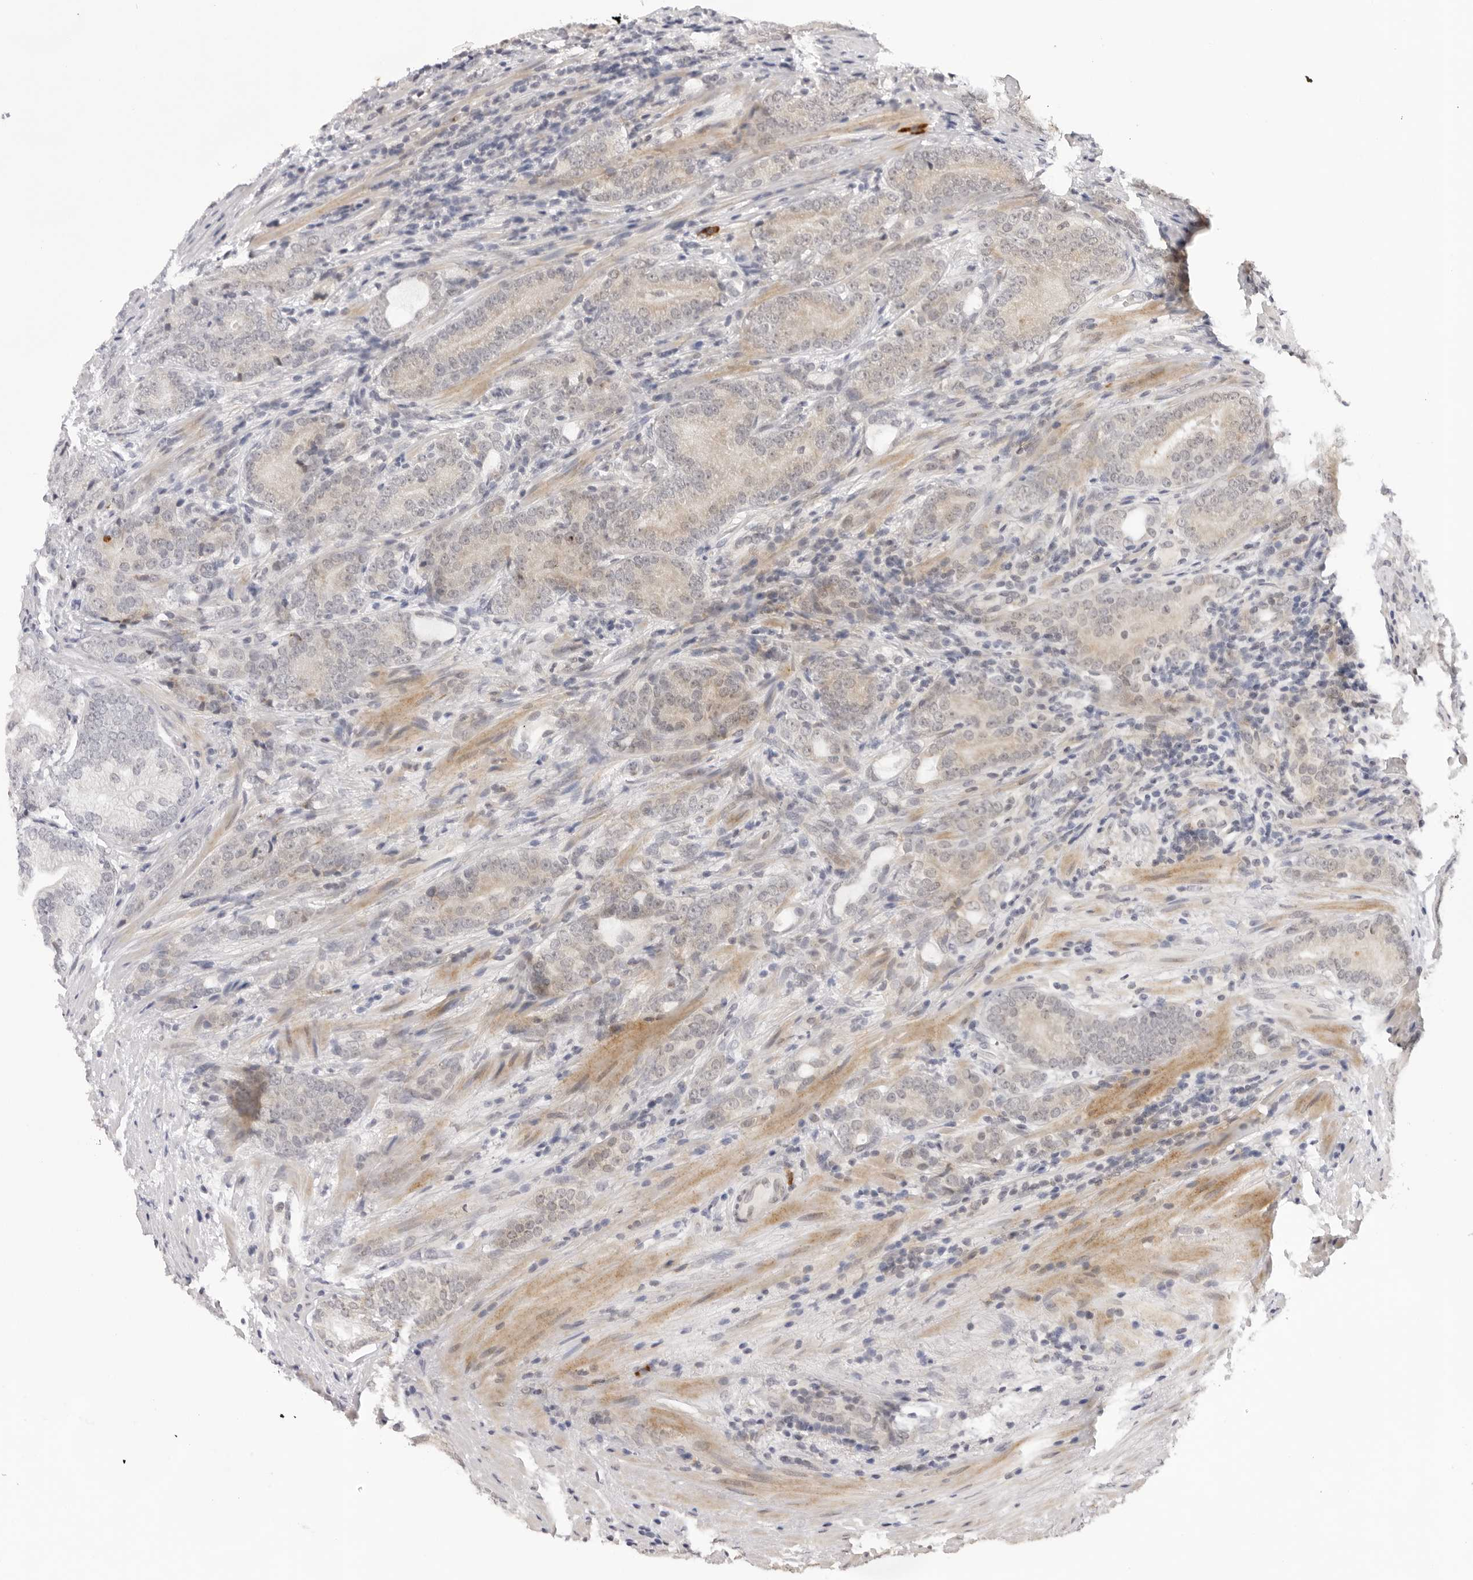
{"staining": {"intensity": "negative", "quantity": "none", "location": "none"}, "tissue": "prostate cancer", "cell_type": "Tumor cells", "image_type": "cancer", "snomed": [{"axis": "morphology", "description": "Adenocarcinoma, High grade"}, {"axis": "topography", "description": "Prostate"}], "caption": "A photomicrograph of high-grade adenocarcinoma (prostate) stained for a protein reveals no brown staining in tumor cells. (Immunohistochemistry, brightfield microscopy, high magnification).", "gene": "IL17RA", "patient": {"sex": "male", "age": 57}}